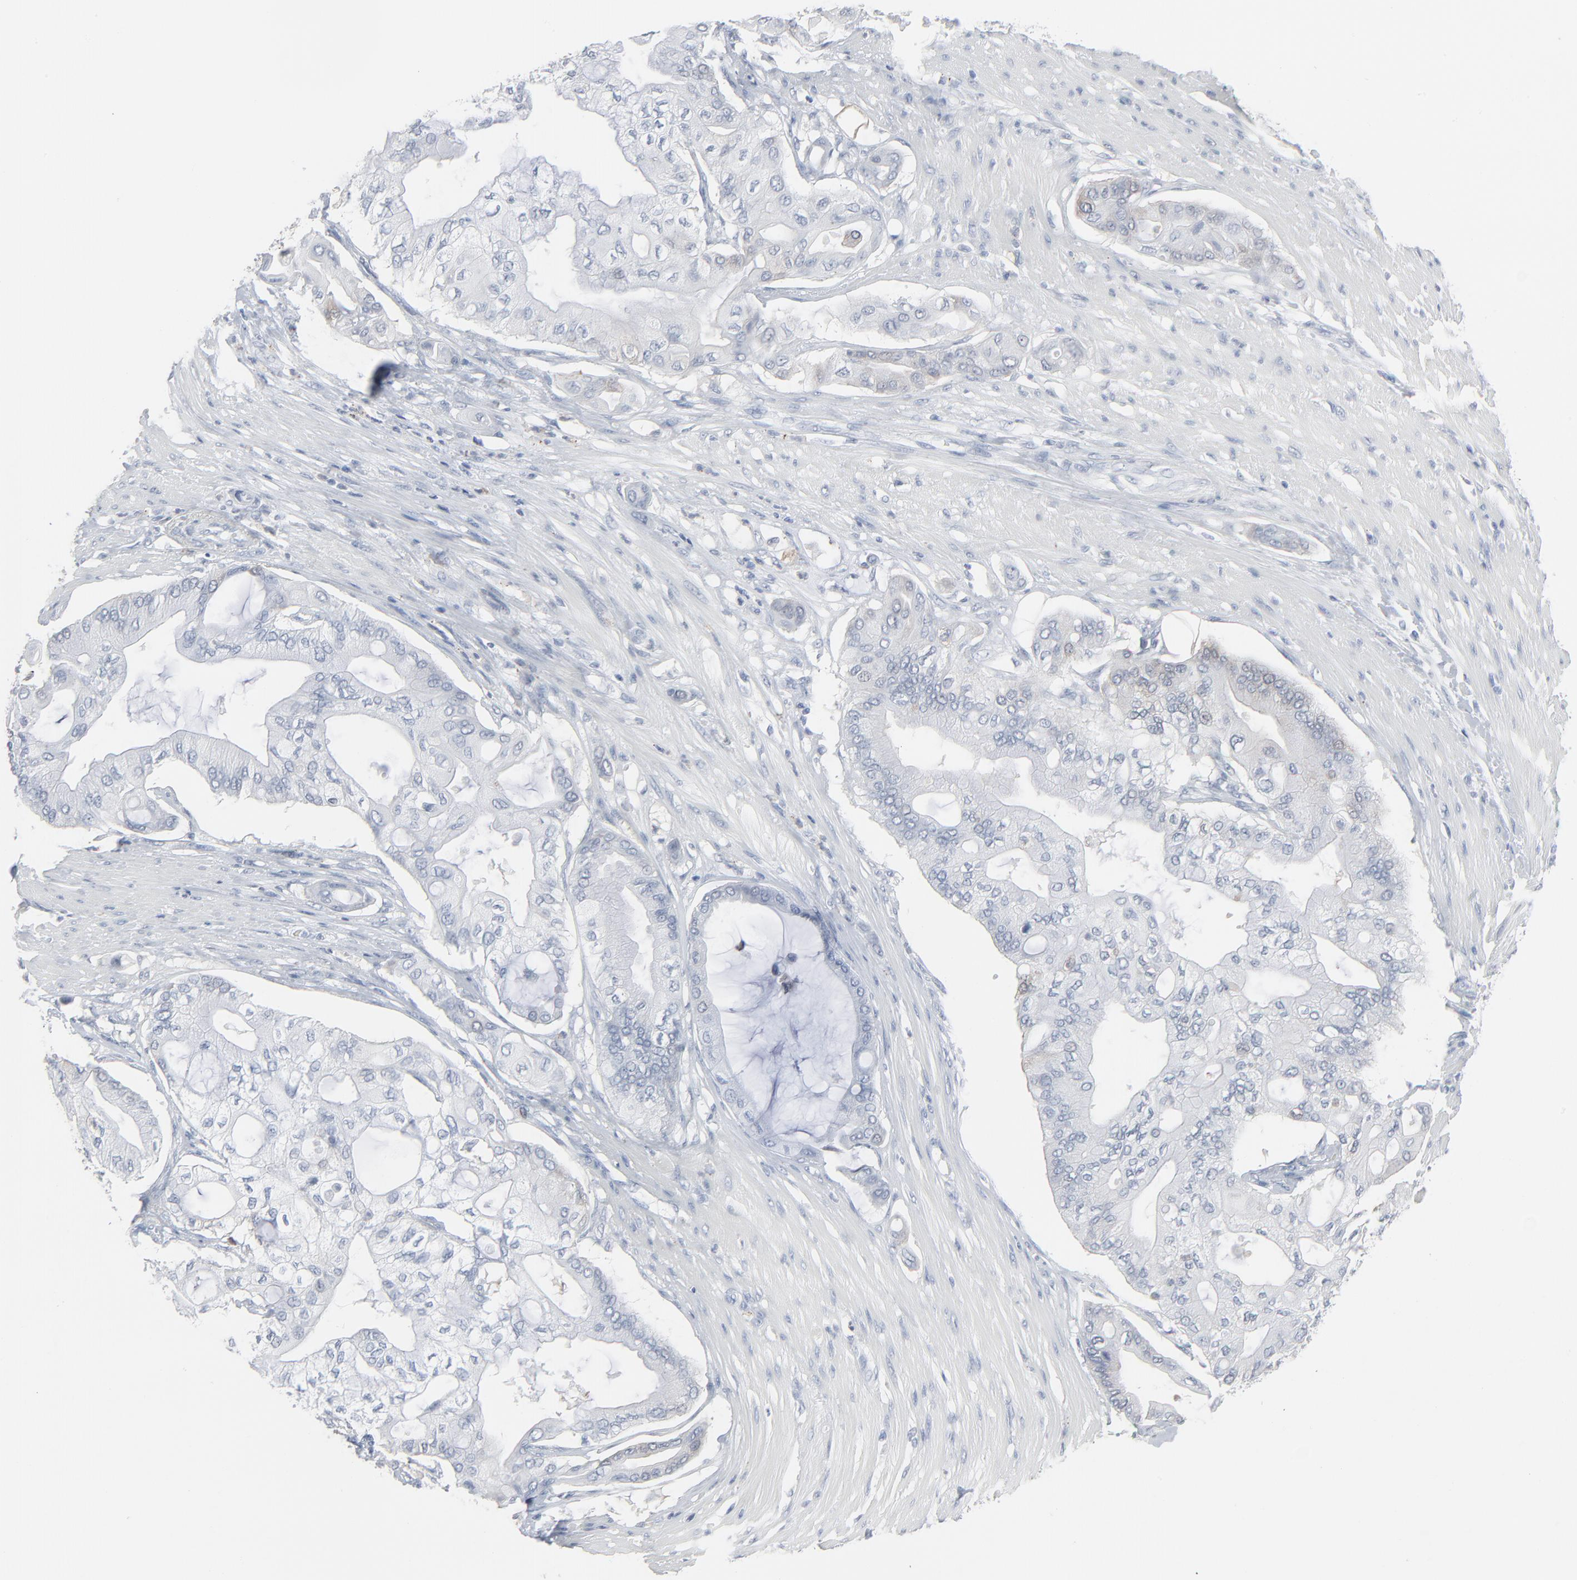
{"staining": {"intensity": "negative", "quantity": "none", "location": "none"}, "tissue": "pancreatic cancer", "cell_type": "Tumor cells", "image_type": "cancer", "snomed": [{"axis": "morphology", "description": "Adenocarcinoma, NOS"}, {"axis": "morphology", "description": "Adenocarcinoma, metastatic, NOS"}, {"axis": "topography", "description": "Lymph node"}, {"axis": "topography", "description": "Pancreas"}, {"axis": "topography", "description": "Duodenum"}], "caption": "Histopathology image shows no protein staining in tumor cells of pancreatic cancer tissue.", "gene": "PHGDH", "patient": {"sex": "female", "age": 64}}